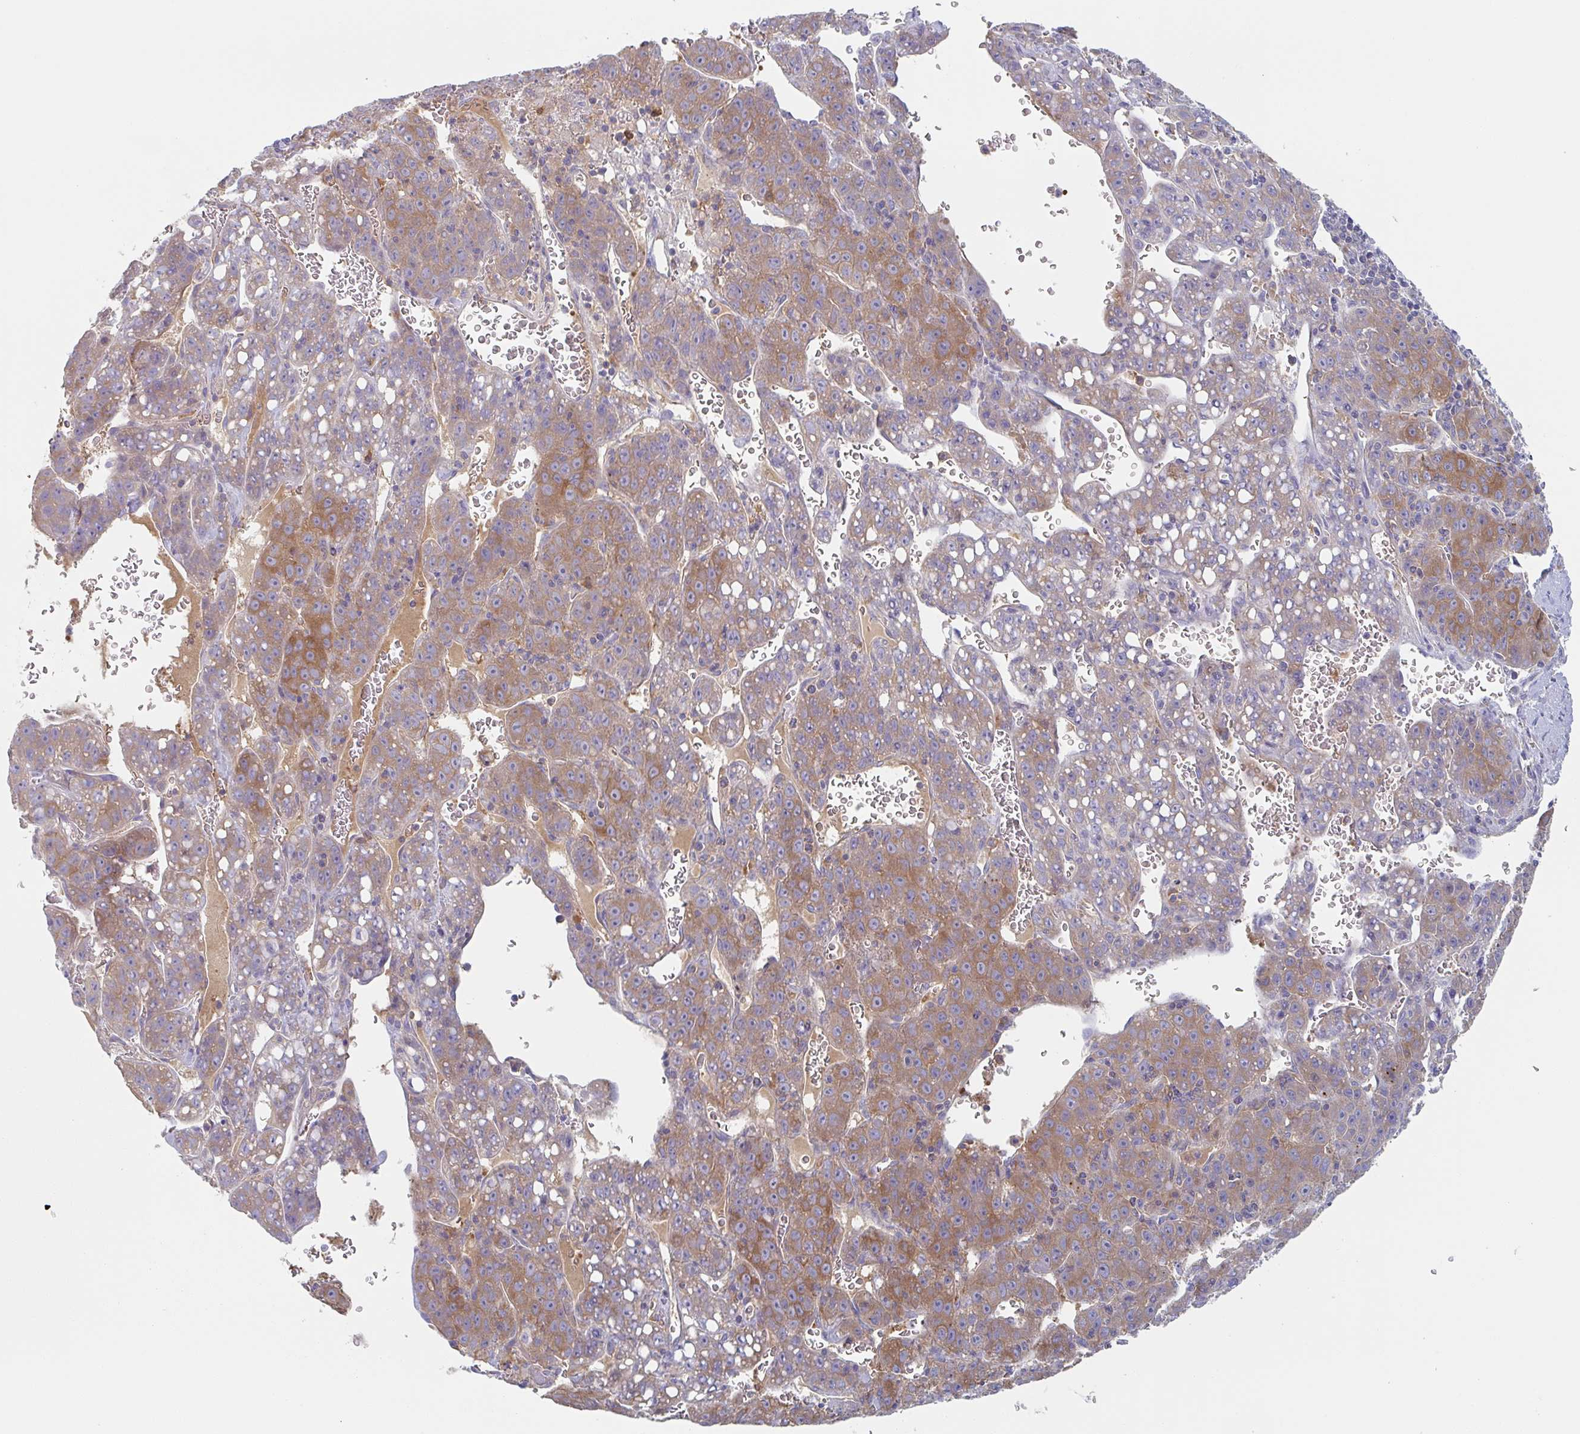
{"staining": {"intensity": "moderate", "quantity": ">75%", "location": "cytoplasmic/membranous"}, "tissue": "liver cancer", "cell_type": "Tumor cells", "image_type": "cancer", "snomed": [{"axis": "morphology", "description": "Carcinoma, Hepatocellular, NOS"}, {"axis": "topography", "description": "Liver"}], "caption": "About >75% of tumor cells in liver hepatocellular carcinoma reveal moderate cytoplasmic/membranous protein positivity as visualized by brown immunohistochemical staining.", "gene": "AMPD2", "patient": {"sex": "female", "age": 53}}